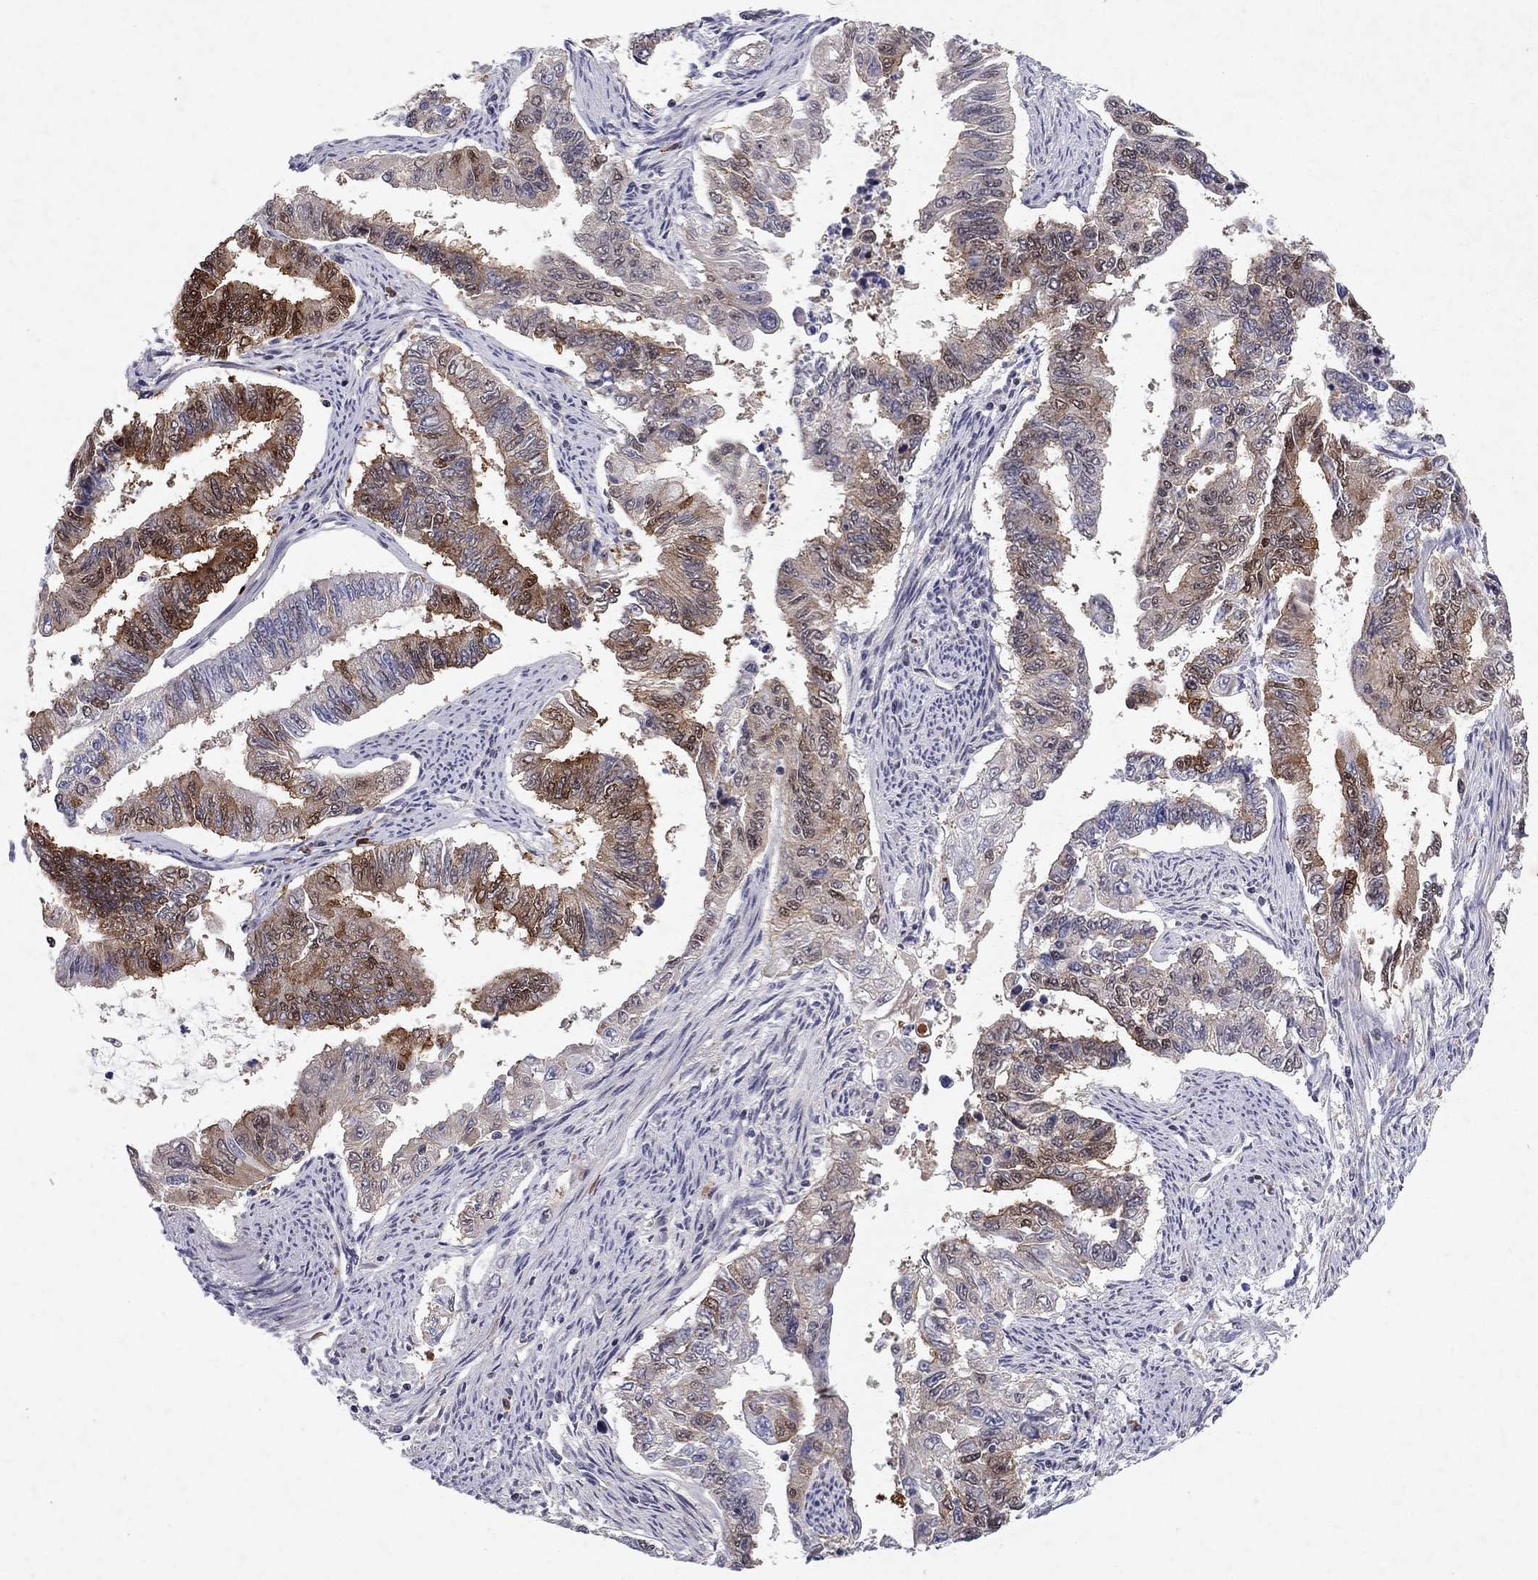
{"staining": {"intensity": "strong", "quantity": "25%-75%", "location": "cytoplasmic/membranous"}, "tissue": "endometrial cancer", "cell_type": "Tumor cells", "image_type": "cancer", "snomed": [{"axis": "morphology", "description": "Adenocarcinoma, NOS"}, {"axis": "topography", "description": "Uterus"}], "caption": "Endometrial adenocarcinoma was stained to show a protein in brown. There is high levels of strong cytoplasmic/membranous expression in approximately 25%-75% of tumor cells. Using DAB (brown) and hematoxylin (blue) stains, captured at high magnification using brightfield microscopy.", "gene": "CRTC1", "patient": {"sex": "female", "age": 59}}